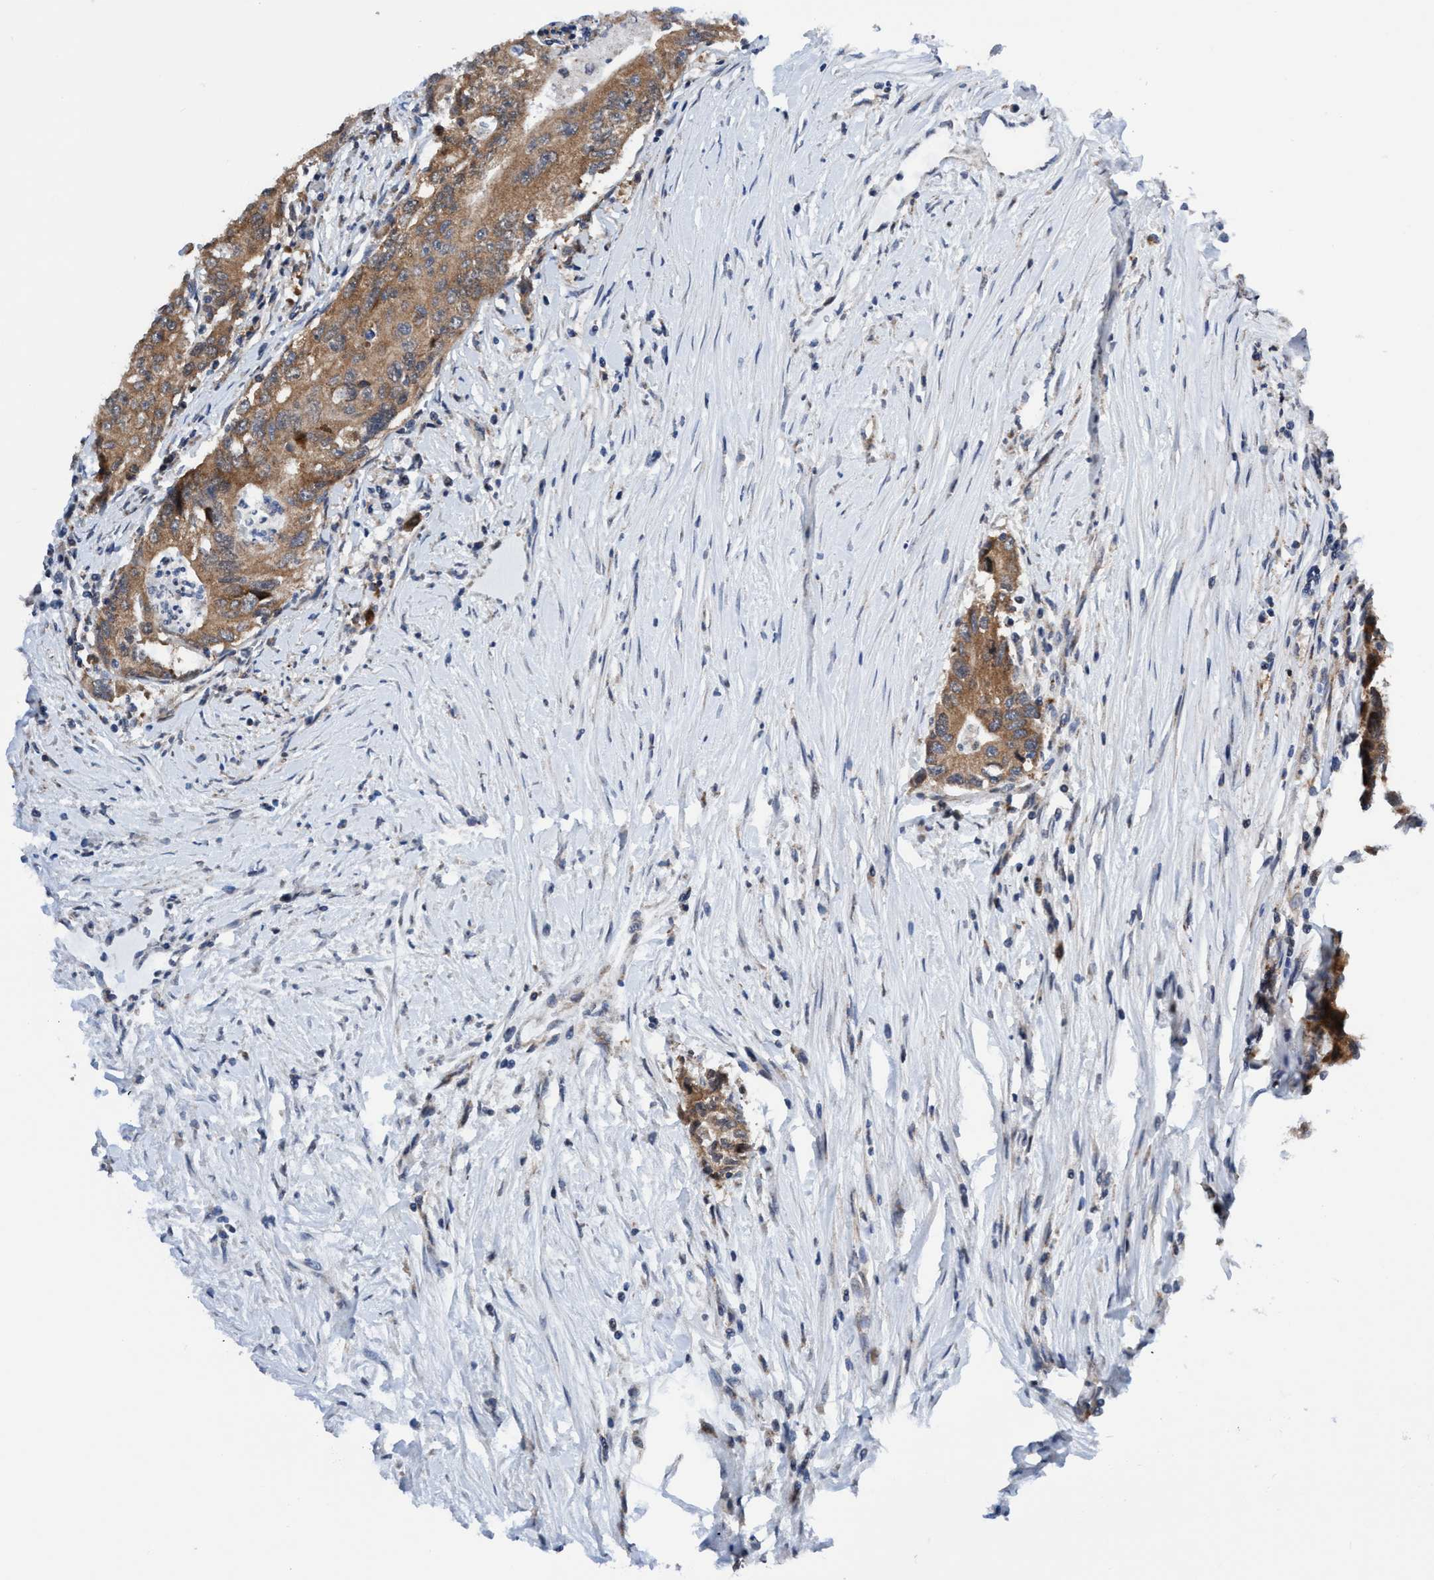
{"staining": {"intensity": "moderate", "quantity": ">75%", "location": "cytoplasmic/membranous"}, "tissue": "colorectal cancer", "cell_type": "Tumor cells", "image_type": "cancer", "snomed": [{"axis": "morphology", "description": "Adenocarcinoma, NOS"}, {"axis": "topography", "description": "Colon"}], "caption": "This photomicrograph shows colorectal cancer (adenocarcinoma) stained with IHC to label a protein in brown. The cytoplasmic/membranous of tumor cells show moderate positivity for the protein. Nuclei are counter-stained blue.", "gene": "AGAP2", "patient": {"sex": "female", "age": 77}}